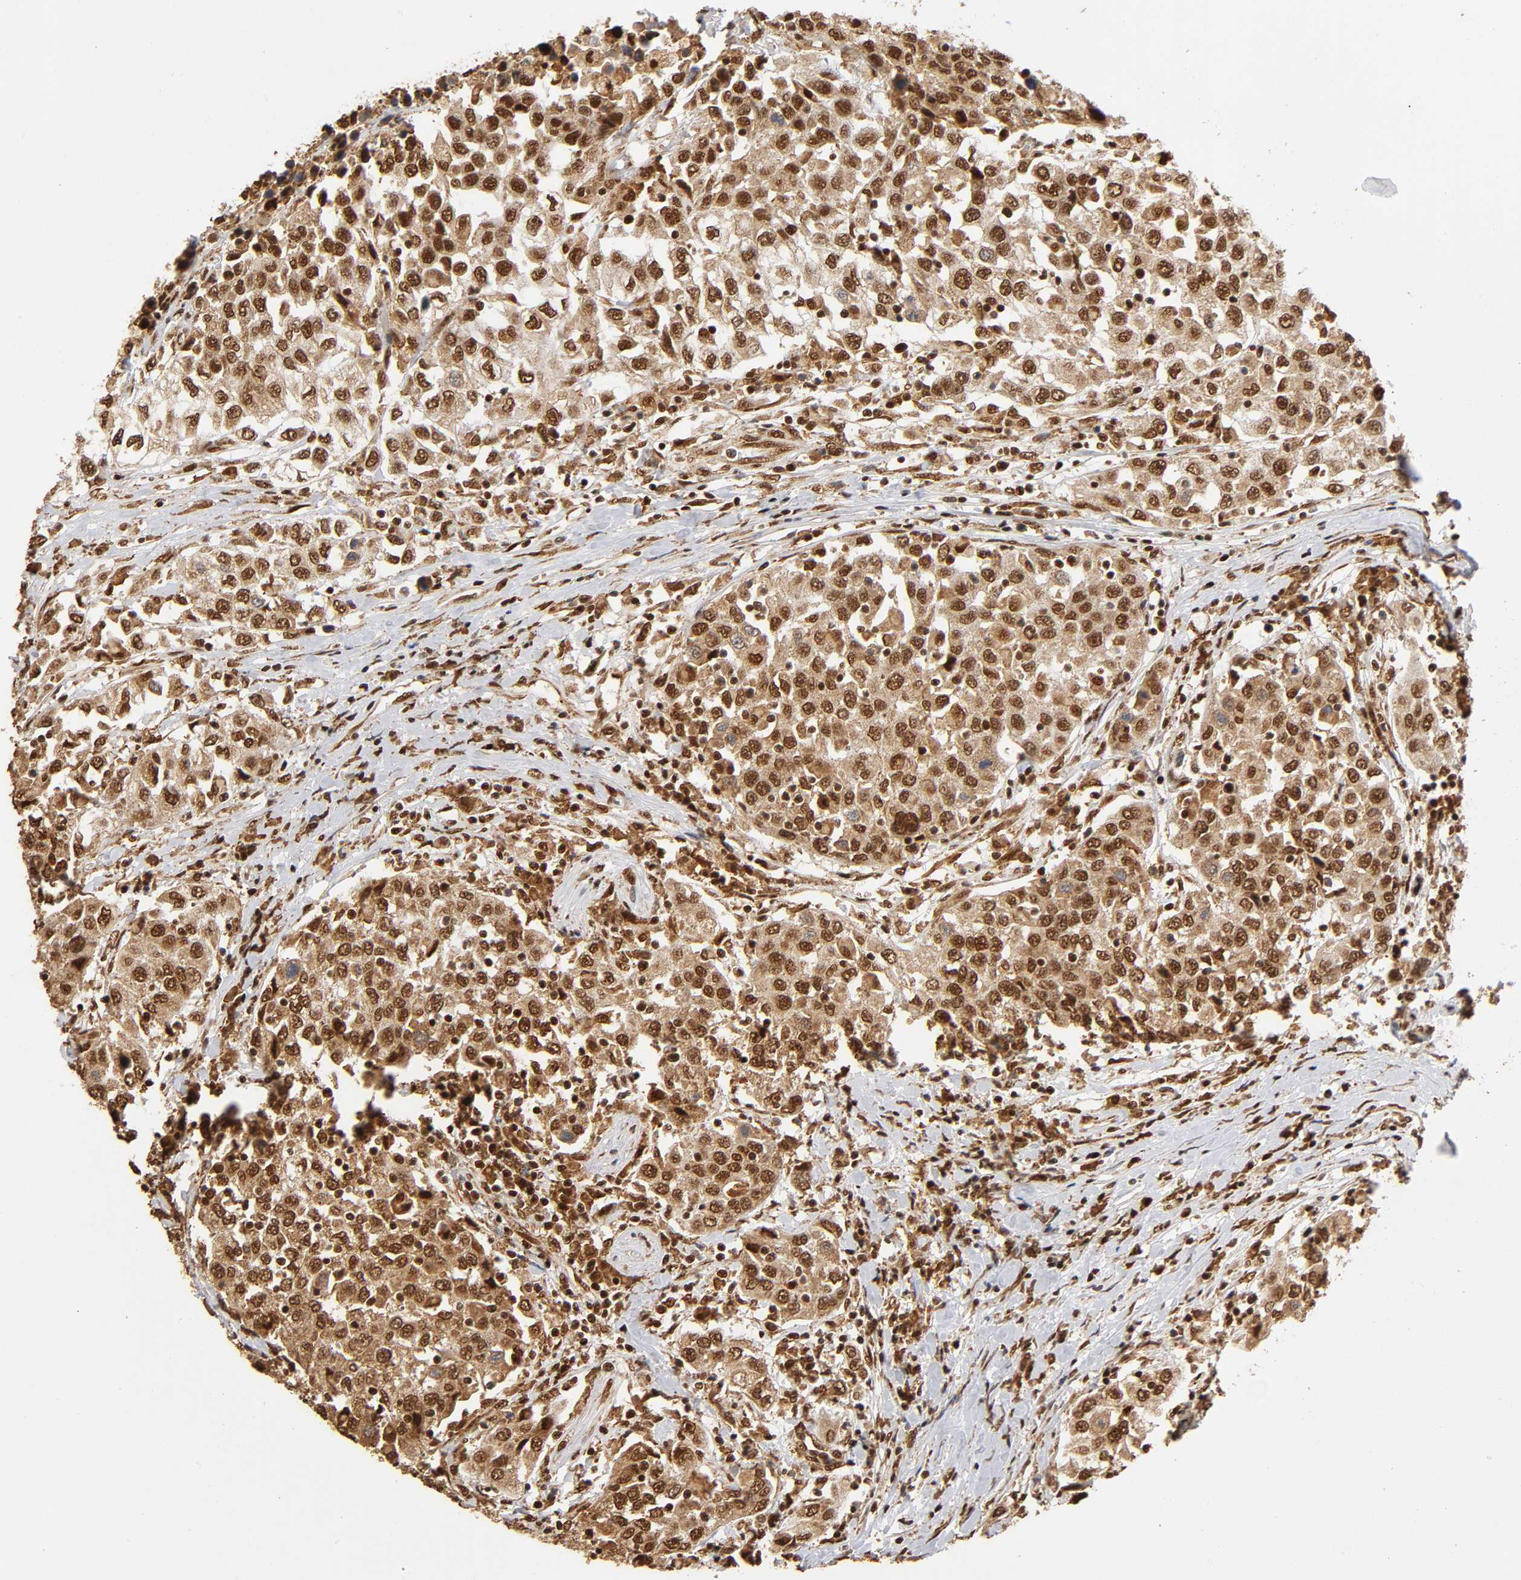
{"staining": {"intensity": "strong", "quantity": ">75%", "location": "cytoplasmic/membranous,nuclear"}, "tissue": "urothelial cancer", "cell_type": "Tumor cells", "image_type": "cancer", "snomed": [{"axis": "morphology", "description": "Urothelial carcinoma, High grade"}, {"axis": "topography", "description": "Urinary bladder"}], "caption": "Brown immunohistochemical staining in human urothelial cancer reveals strong cytoplasmic/membranous and nuclear staining in approximately >75% of tumor cells.", "gene": "RNF122", "patient": {"sex": "female", "age": 80}}